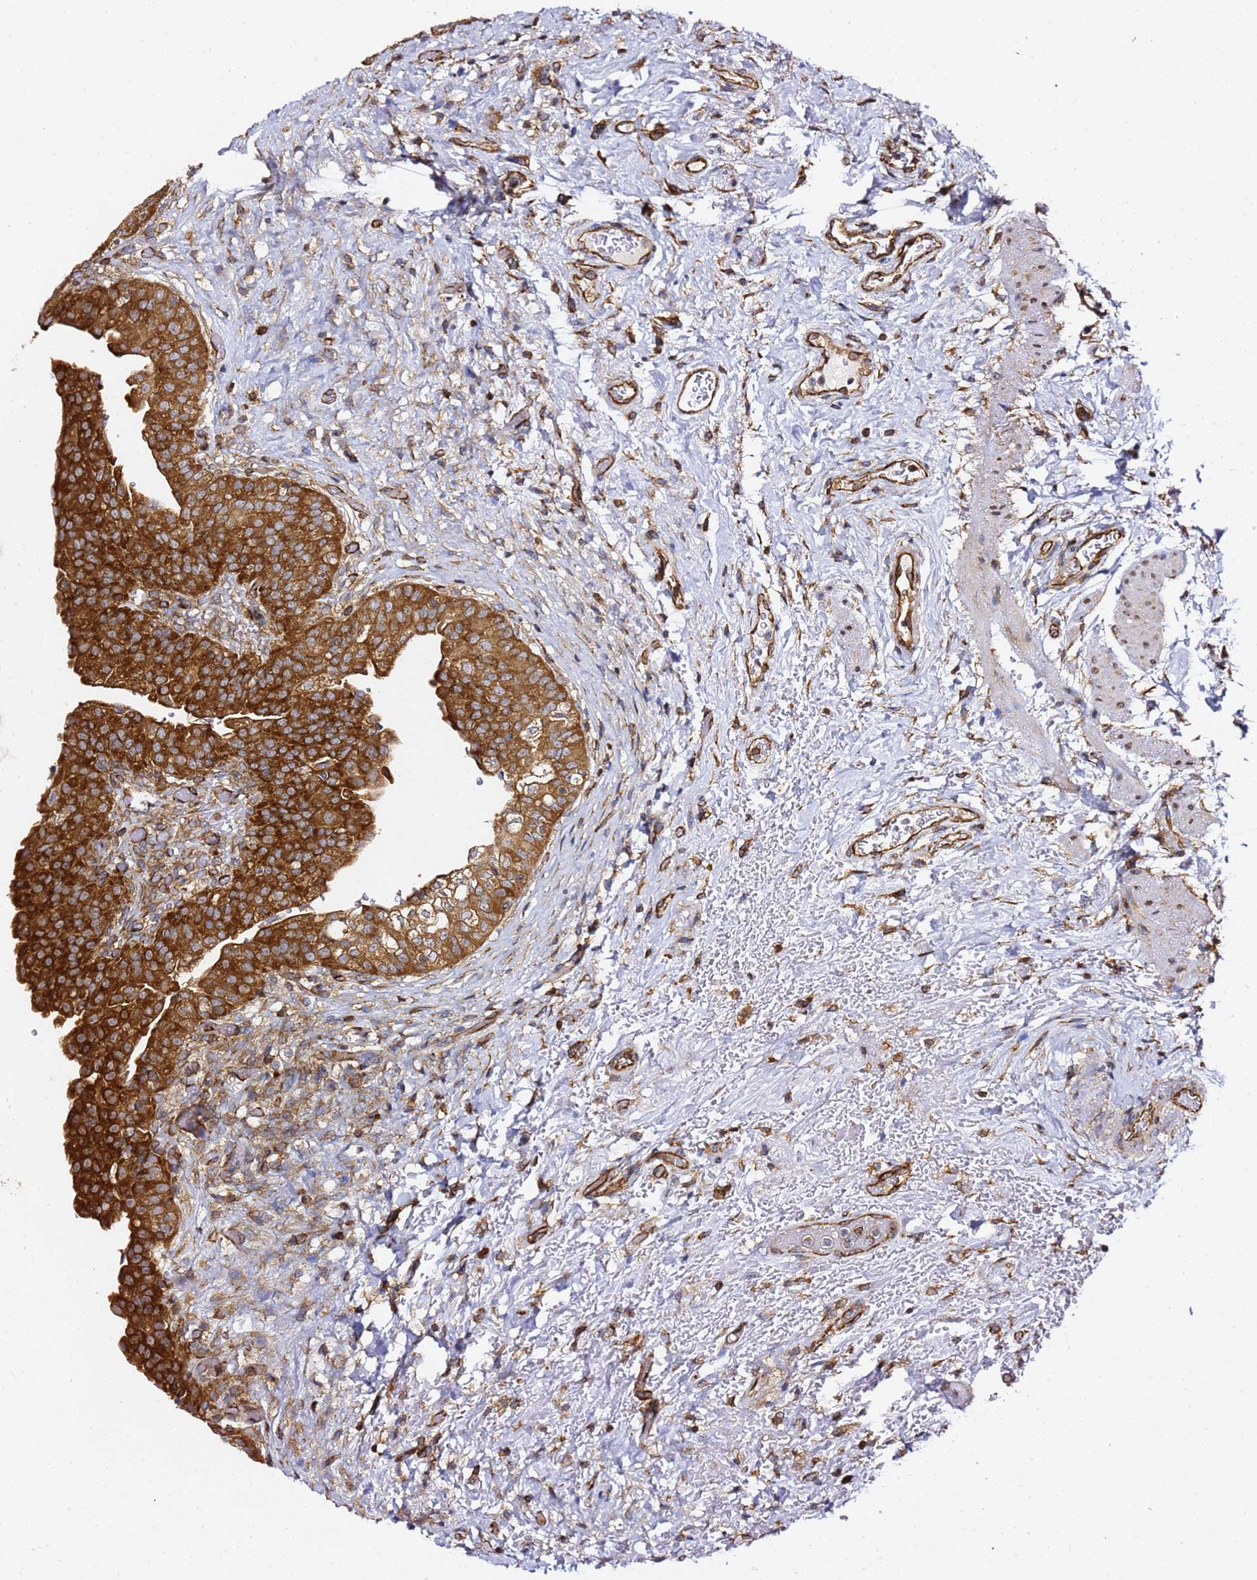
{"staining": {"intensity": "strong", "quantity": ">75%", "location": "cytoplasmic/membranous"}, "tissue": "urinary bladder", "cell_type": "Urothelial cells", "image_type": "normal", "snomed": [{"axis": "morphology", "description": "Normal tissue, NOS"}, {"axis": "topography", "description": "Urinary bladder"}], "caption": "Urinary bladder stained for a protein displays strong cytoplasmic/membranous positivity in urothelial cells. Nuclei are stained in blue.", "gene": "TPST1", "patient": {"sex": "male", "age": 69}}